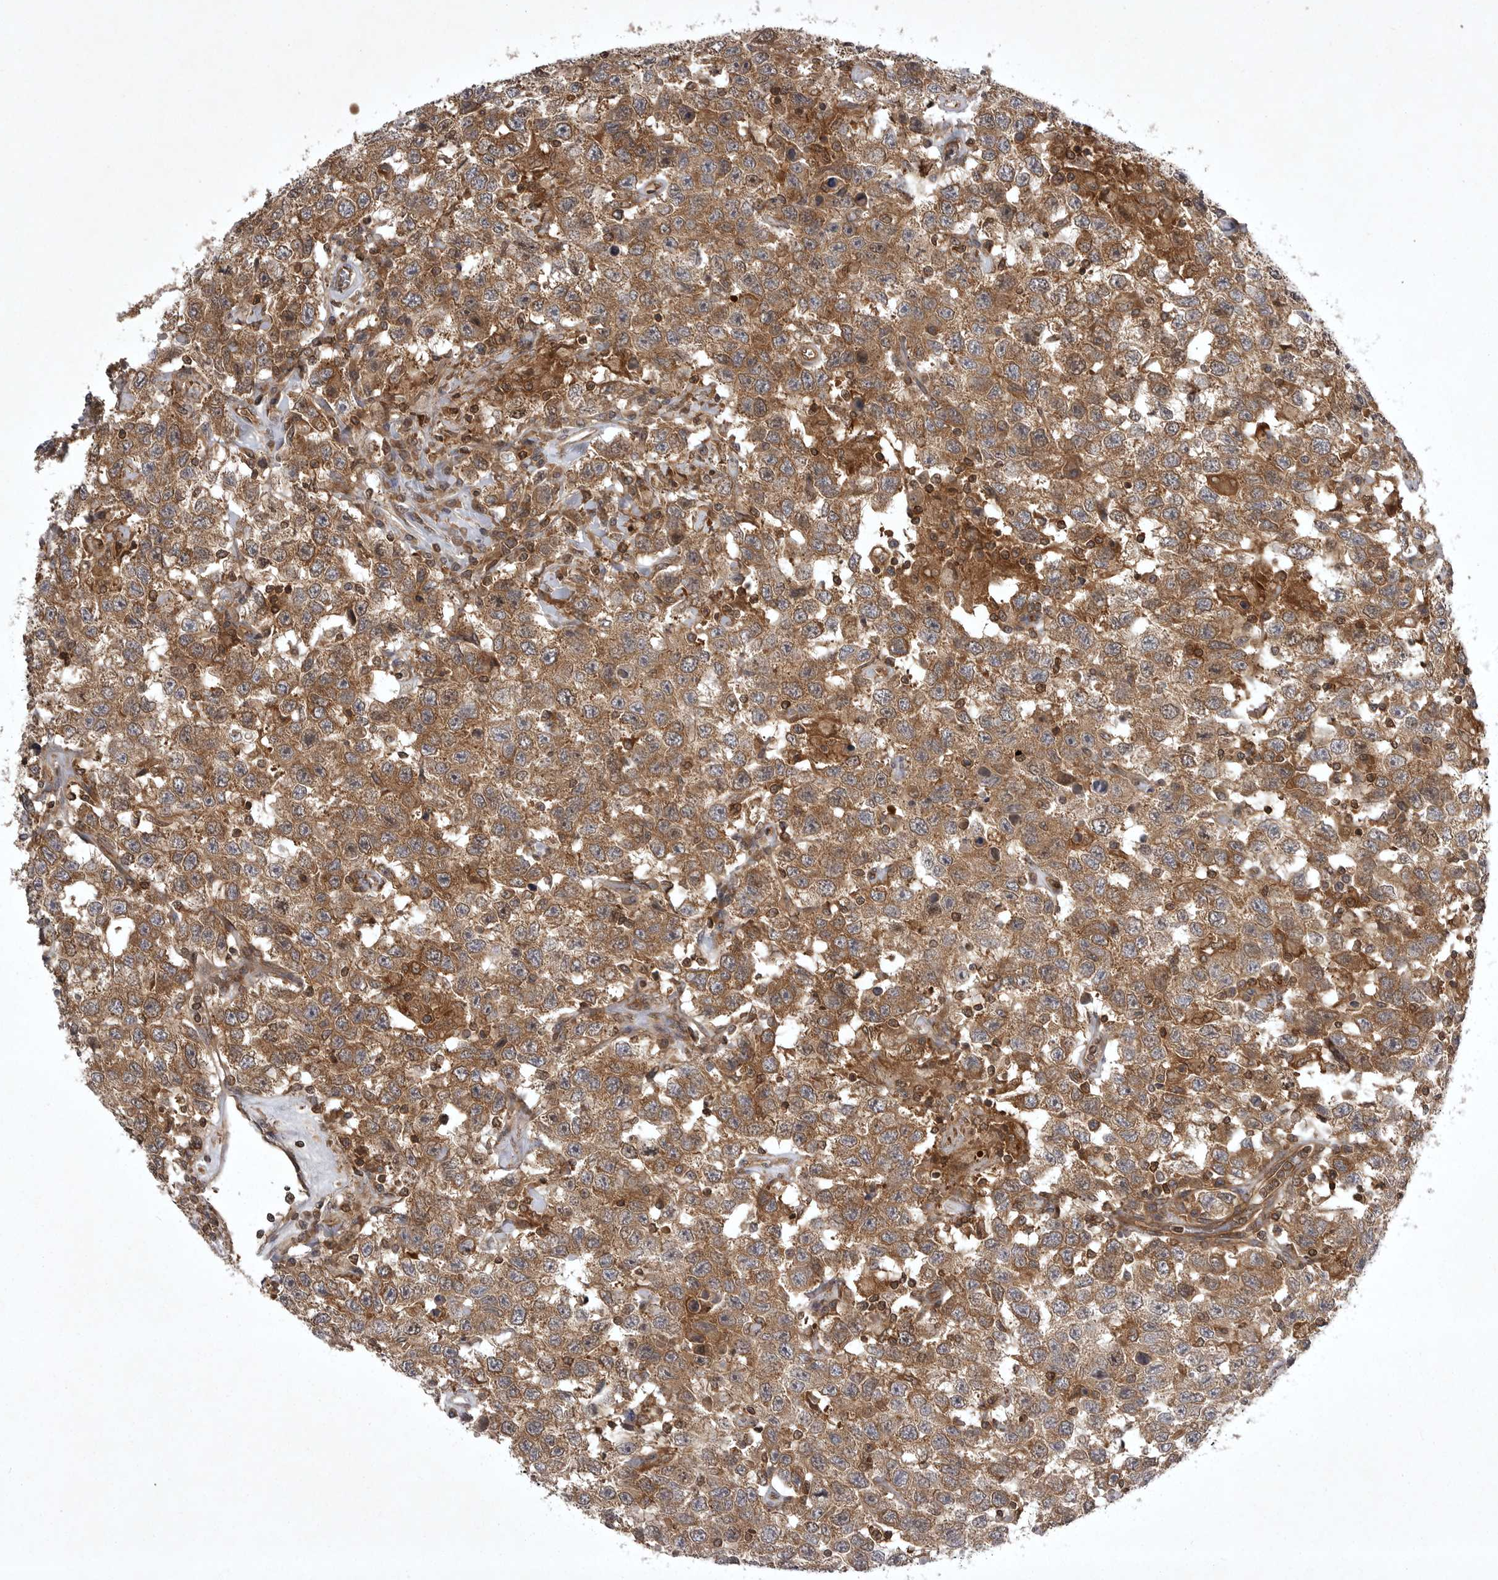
{"staining": {"intensity": "moderate", "quantity": ">75%", "location": "cytoplasmic/membranous"}, "tissue": "testis cancer", "cell_type": "Tumor cells", "image_type": "cancer", "snomed": [{"axis": "morphology", "description": "Seminoma, NOS"}, {"axis": "topography", "description": "Testis"}], "caption": "Immunohistochemistry (IHC) micrograph of neoplastic tissue: testis cancer stained using immunohistochemistry (IHC) reveals medium levels of moderate protein expression localized specifically in the cytoplasmic/membranous of tumor cells, appearing as a cytoplasmic/membranous brown color.", "gene": "STK24", "patient": {"sex": "male", "age": 41}}